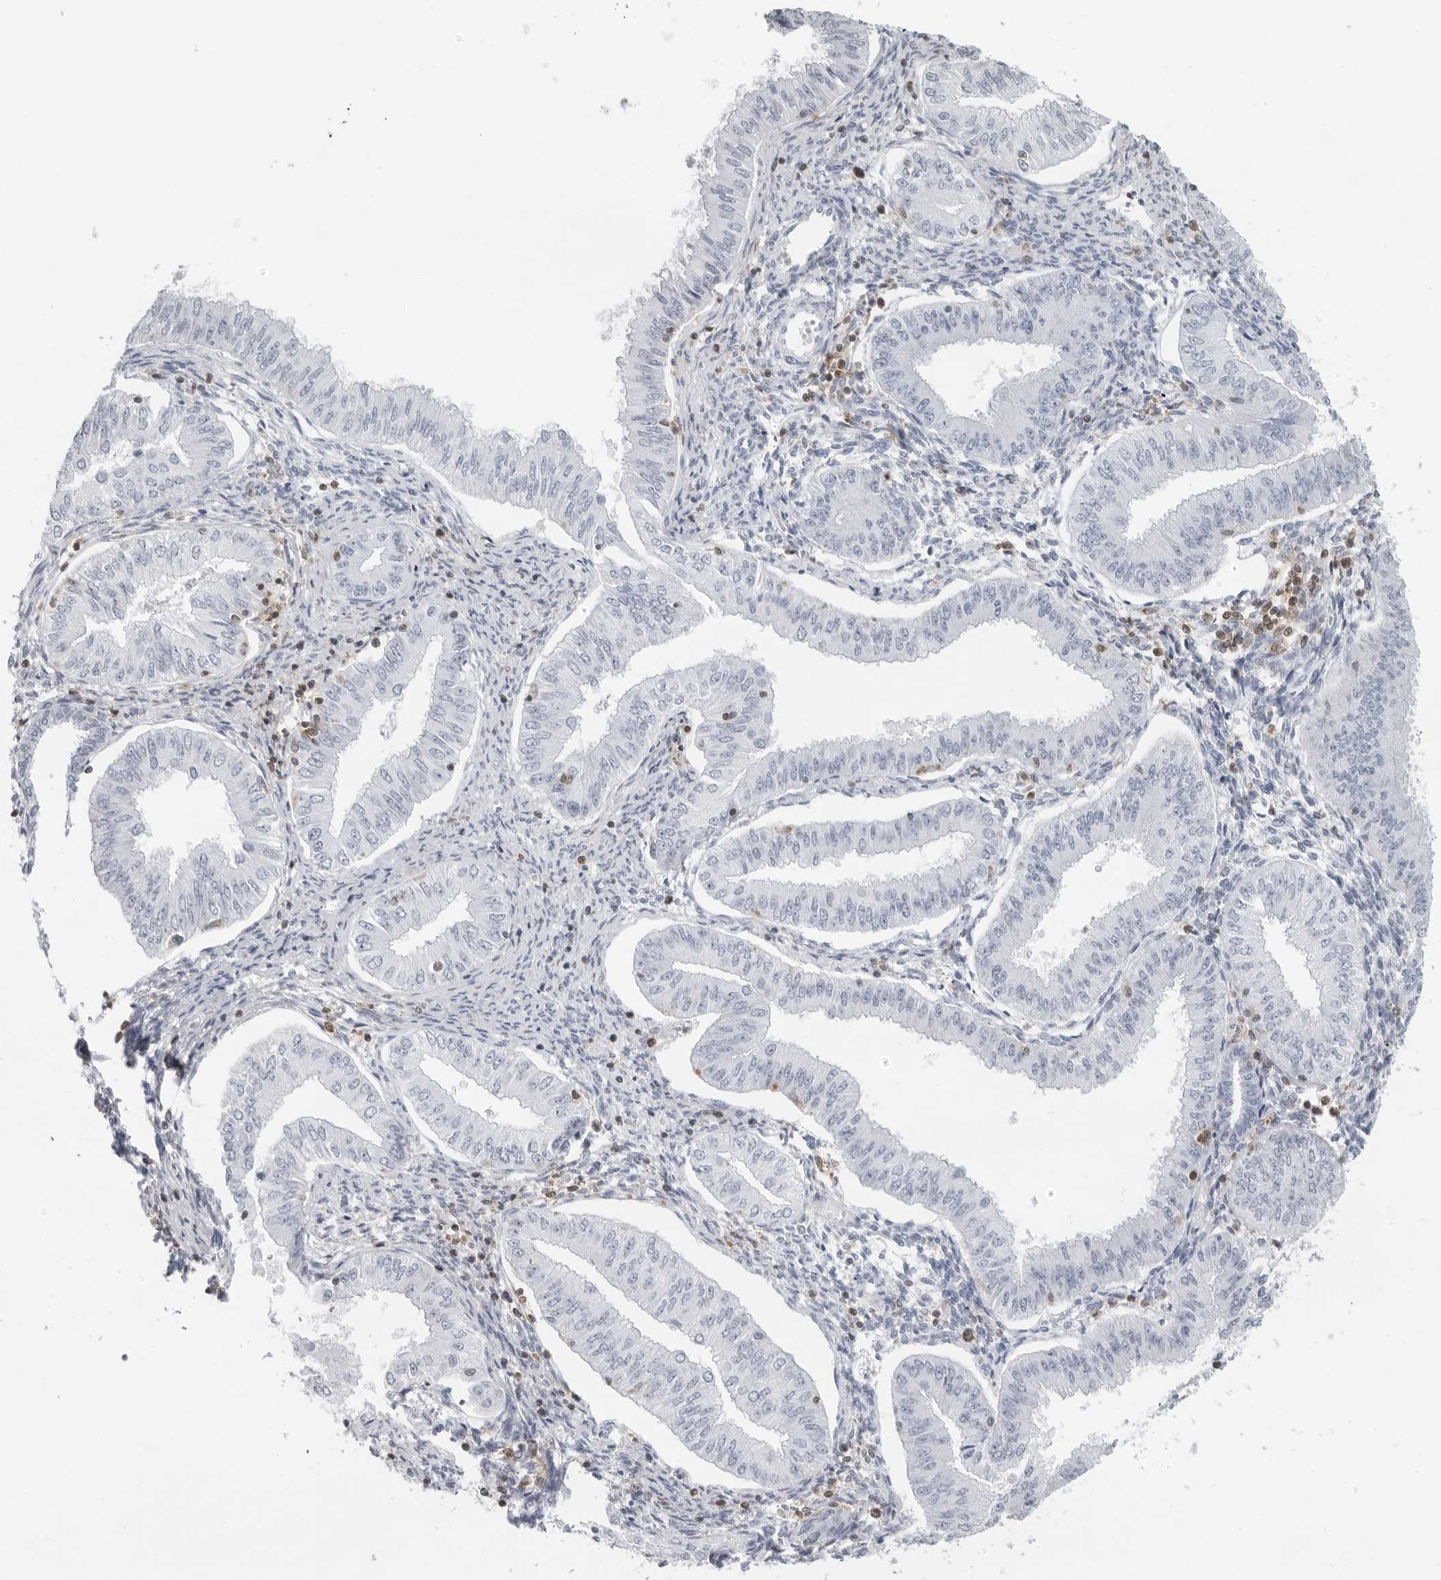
{"staining": {"intensity": "negative", "quantity": "none", "location": "none"}, "tissue": "endometrial cancer", "cell_type": "Tumor cells", "image_type": "cancer", "snomed": [{"axis": "morphology", "description": "Normal tissue, NOS"}, {"axis": "morphology", "description": "Adenocarcinoma, NOS"}, {"axis": "topography", "description": "Endometrium"}], "caption": "There is no significant staining in tumor cells of adenocarcinoma (endometrial). (Immunohistochemistry, brightfield microscopy, high magnification).", "gene": "FMNL1", "patient": {"sex": "female", "age": 53}}